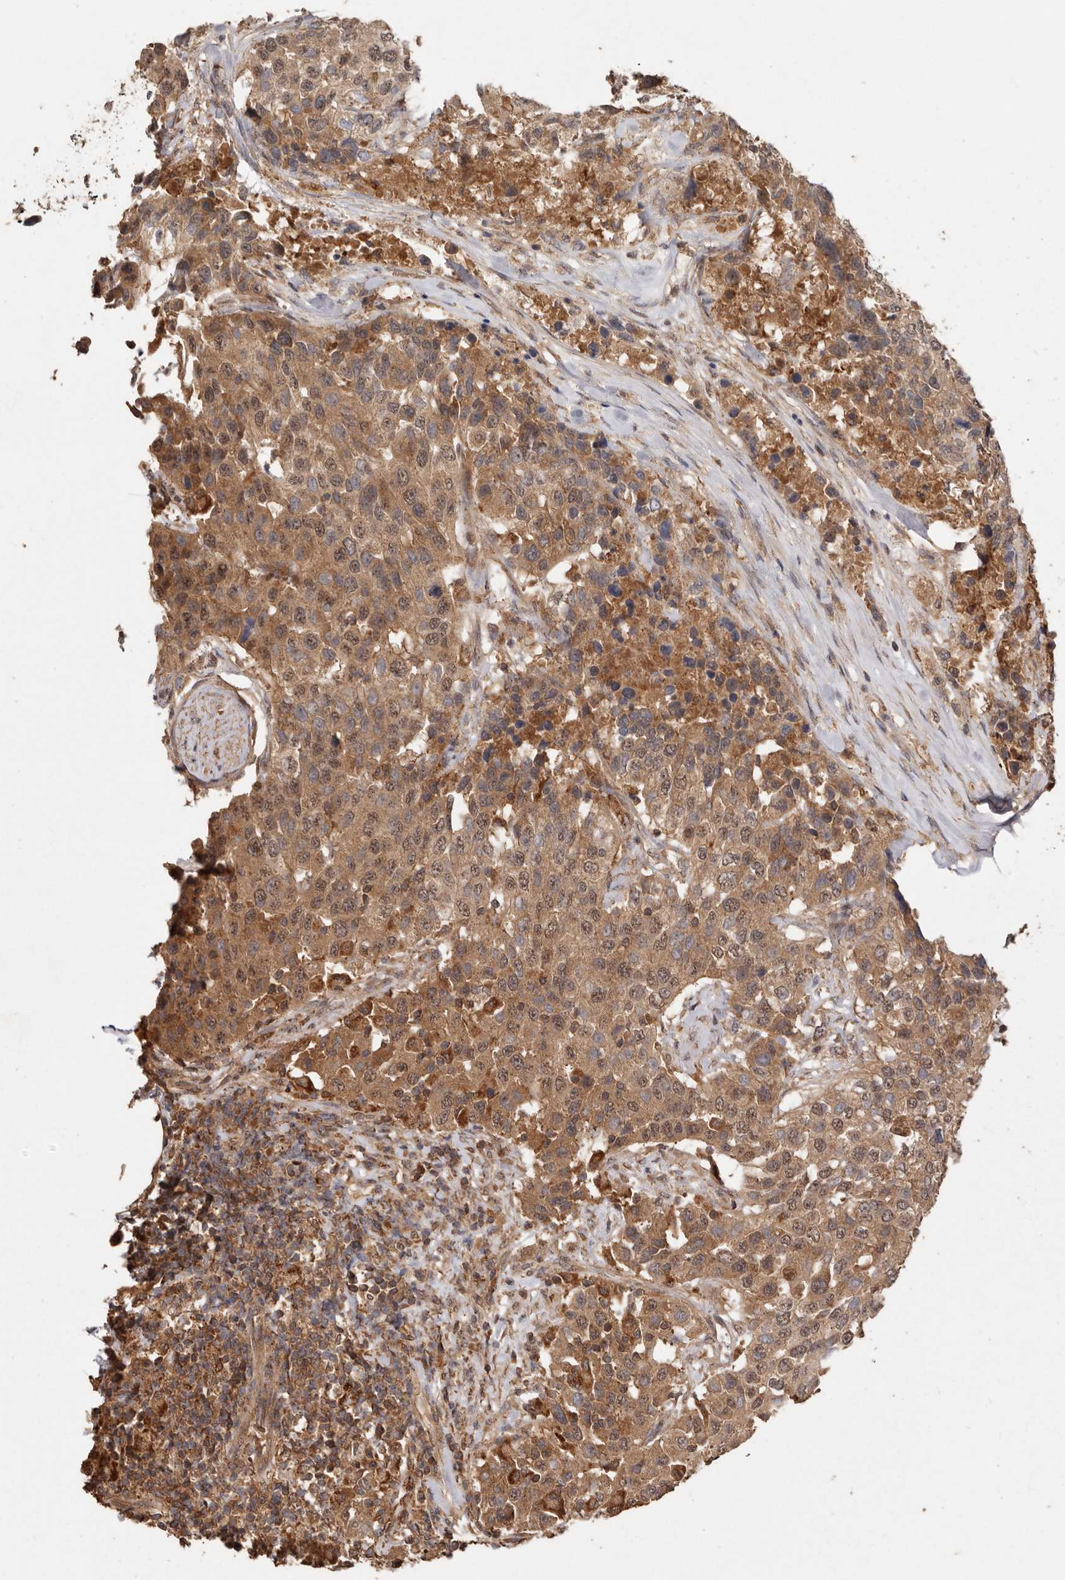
{"staining": {"intensity": "moderate", "quantity": ">75%", "location": "cytoplasmic/membranous,nuclear"}, "tissue": "urothelial cancer", "cell_type": "Tumor cells", "image_type": "cancer", "snomed": [{"axis": "morphology", "description": "Urothelial carcinoma, High grade"}, {"axis": "topography", "description": "Urinary bladder"}], "caption": "A brown stain labels moderate cytoplasmic/membranous and nuclear positivity of a protein in high-grade urothelial carcinoma tumor cells.", "gene": "RWDD1", "patient": {"sex": "female", "age": 80}}